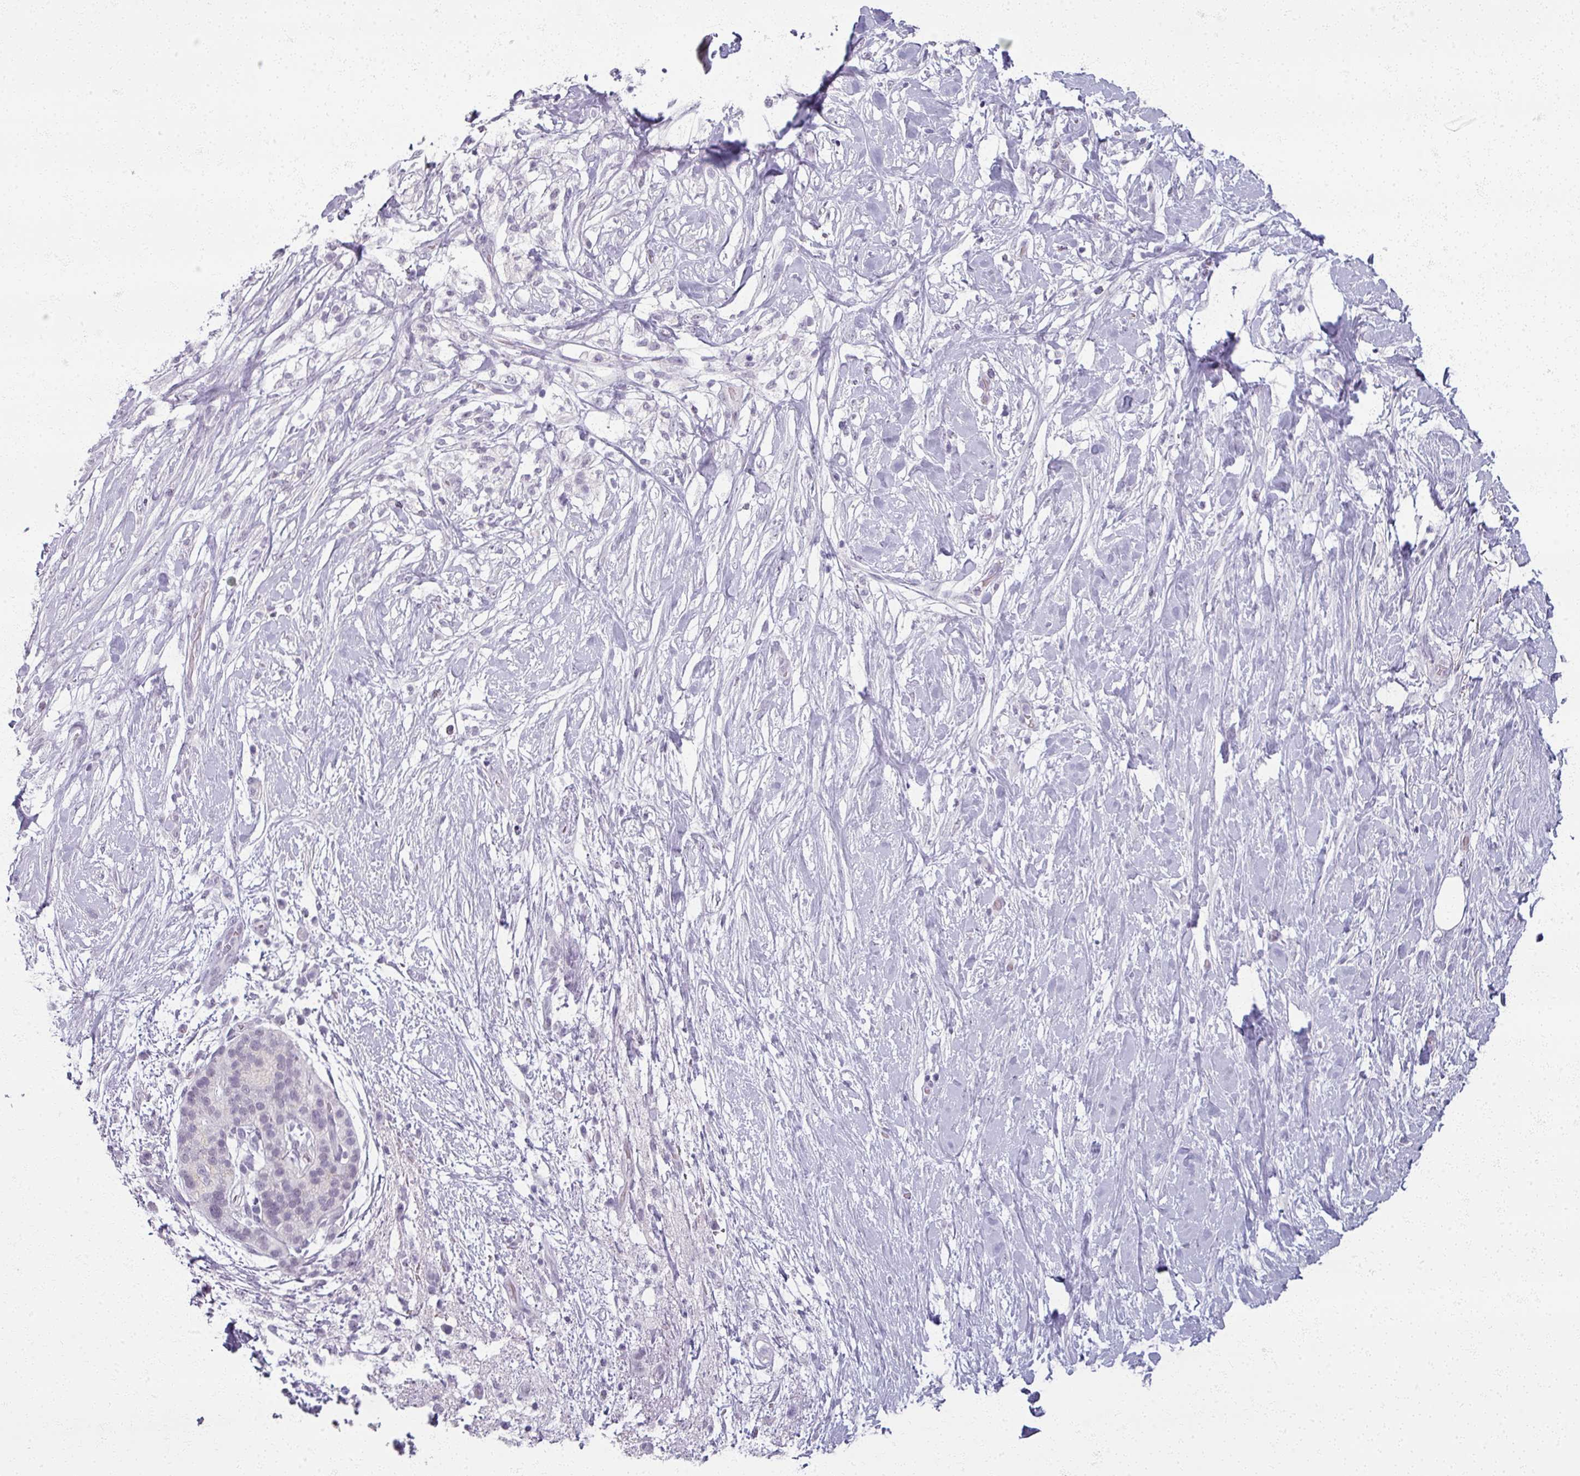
{"staining": {"intensity": "negative", "quantity": "none", "location": "none"}, "tissue": "pancreatic cancer", "cell_type": "Tumor cells", "image_type": "cancer", "snomed": [{"axis": "morphology", "description": "Adenocarcinoma, NOS"}, {"axis": "topography", "description": "Pancreas"}], "caption": "This is a photomicrograph of immunohistochemistry (IHC) staining of adenocarcinoma (pancreatic), which shows no staining in tumor cells.", "gene": "RFPL2", "patient": {"sex": "female", "age": 72}}